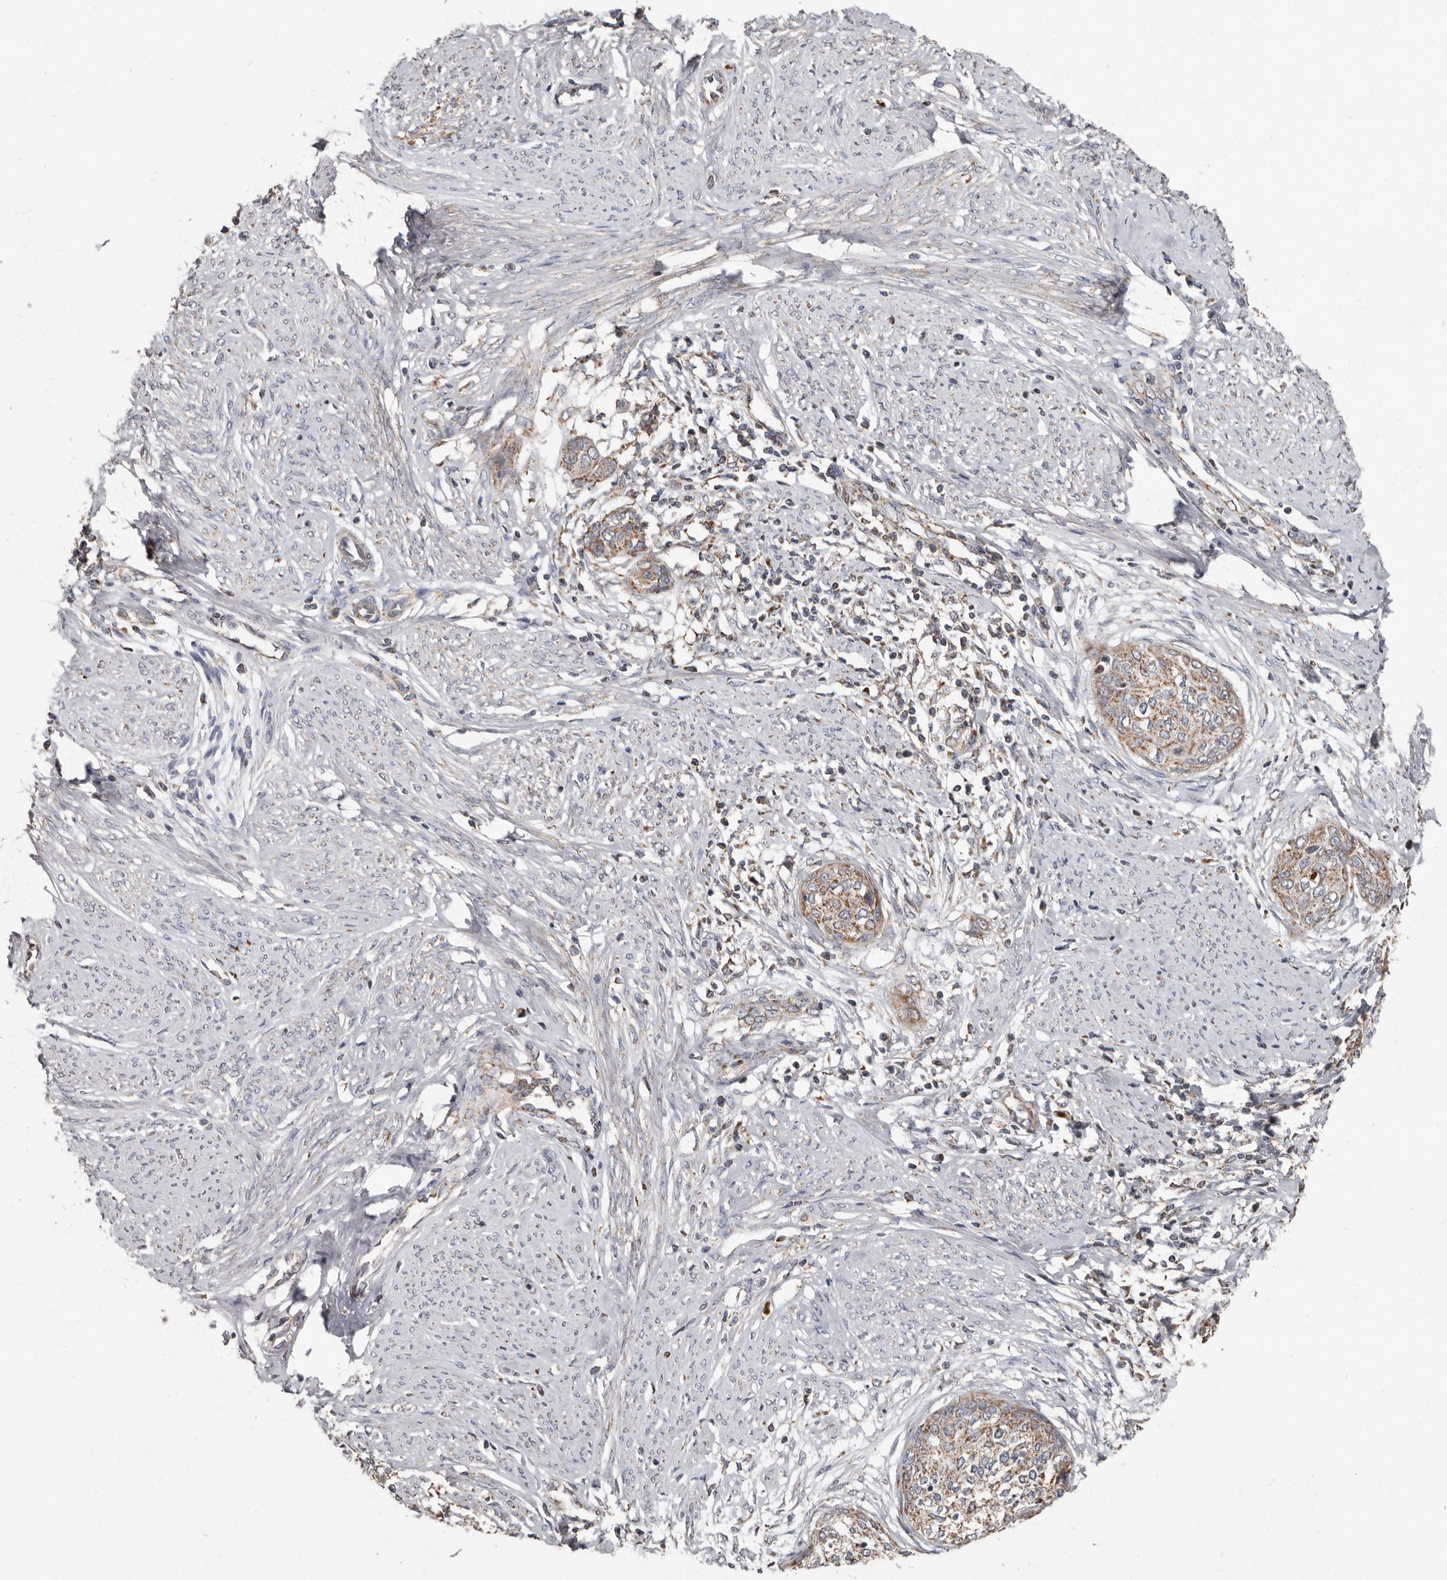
{"staining": {"intensity": "moderate", "quantity": ">75%", "location": "cytoplasmic/membranous"}, "tissue": "cervical cancer", "cell_type": "Tumor cells", "image_type": "cancer", "snomed": [{"axis": "morphology", "description": "Squamous cell carcinoma, NOS"}, {"axis": "topography", "description": "Cervix"}], "caption": "Approximately >75% of tumor cells in cervical cancer (squamous cell carcinoma) demonstrate moderate cytoplasmic/membranous protein staining as visualized by brown immunohistochemical staining.", "gene": "KIF26B", "patient": {"sex": "female", "age": 37}}